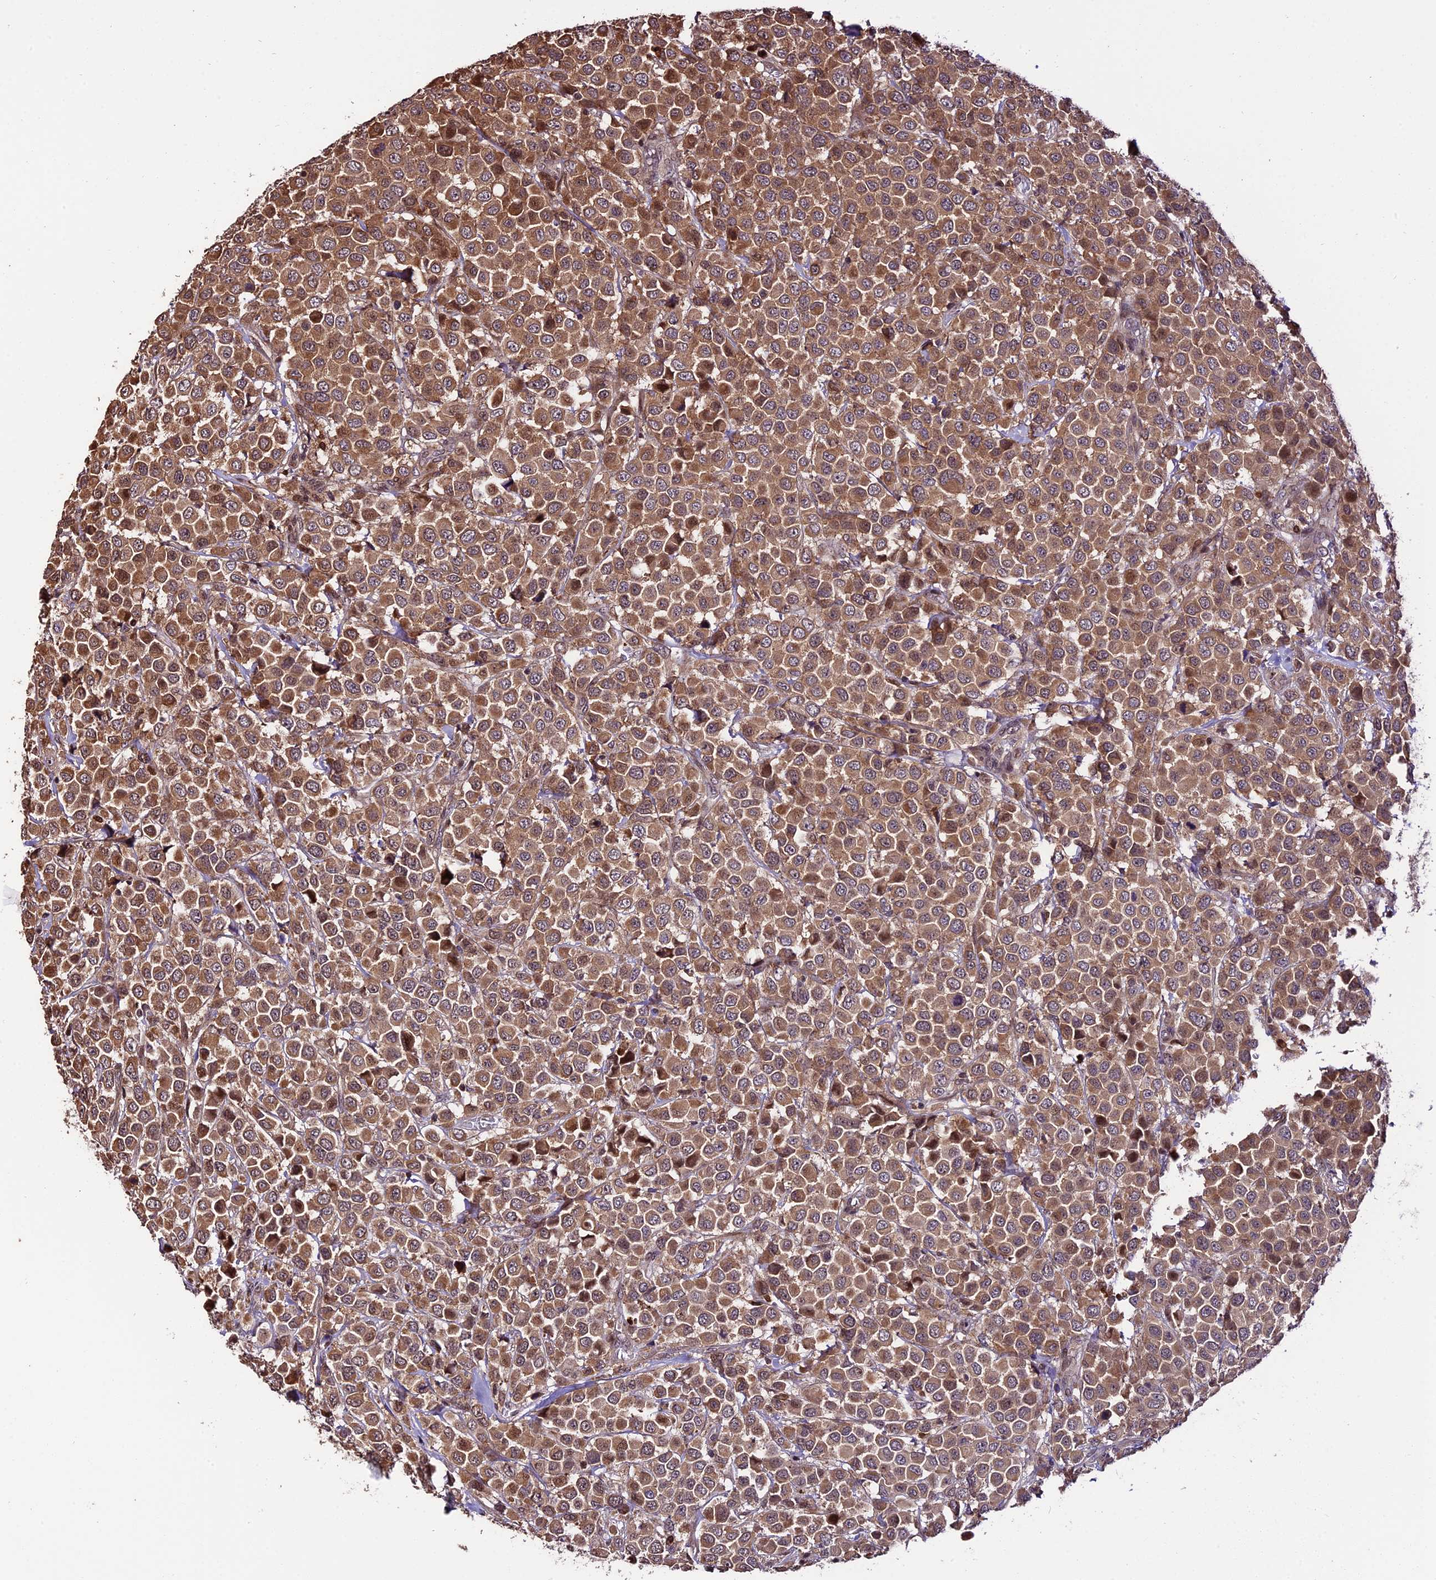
{"staining": {"intensity": "moderate", "quantity": ">75%", "location": "cytoplasmic/membranous,nuclear"}, "tissue": "breast cancer", "cell_type": "Tumor cells", "image_type": "cancer", "snomed": [{"axis": "morphology", "description": "Duct carcinoma"}, {"axis": "topography", "description": "Breast"}], "caption": "Protein positivity by immunohistochemistry reveals moderate cytoplasmic/membranous and nuclear staining in about >75% of tumor cells in breast cancer (invasive ductal carcinoma).", "gene": "HERPUD1", "patient": {"sex": "female", "age": 61}}